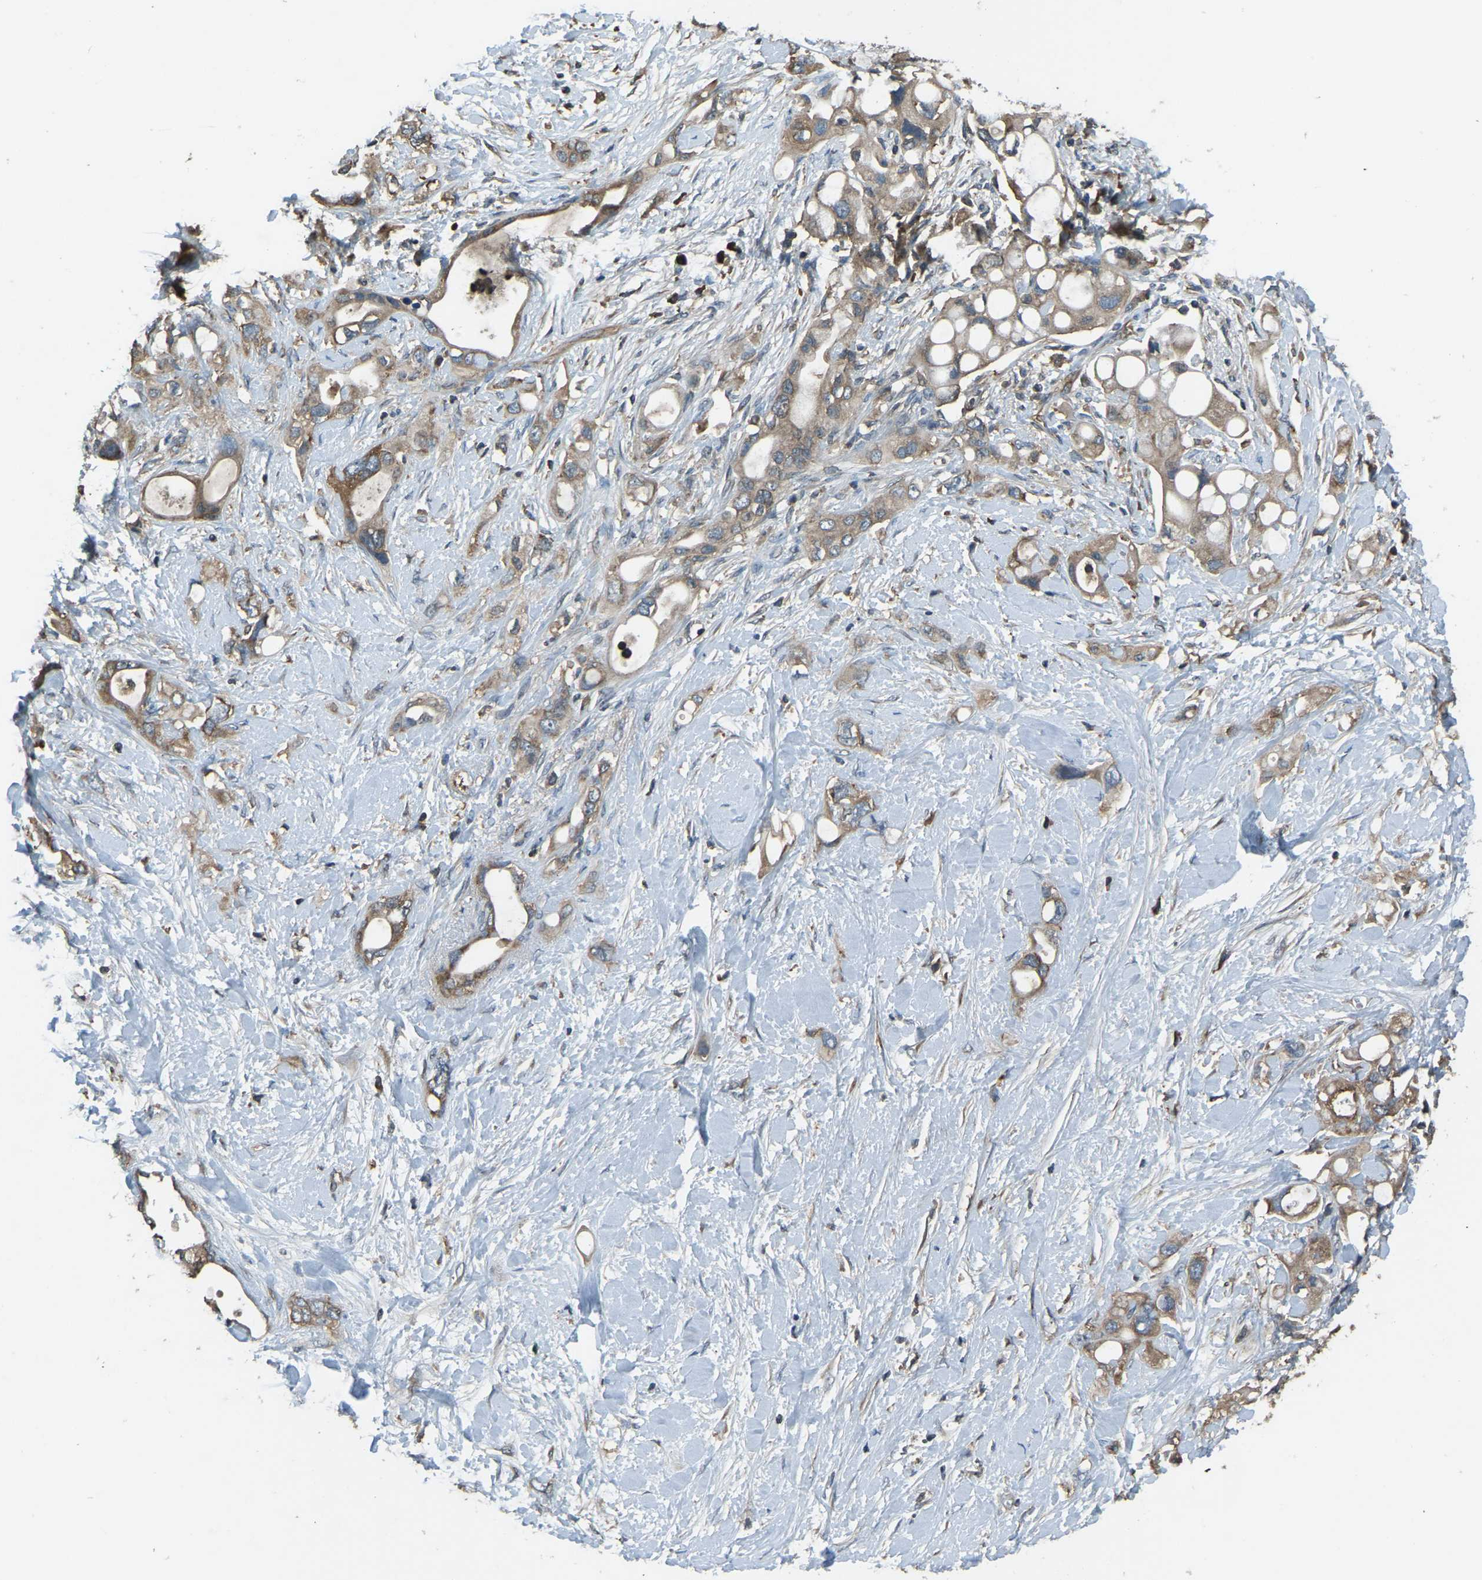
{"staining": {"intensity": "moderate", "quantity": ">75%", "location": "cytoplasmic/membranous"}, "tissue": "pancreatic cancer", "cell_type": "Tumor cells", "image_type": "cancer", "snomed": [{"axis": "morphology", "description": "Adenocarcinoma, NOS"}, {"axis": "topography", "description": "Pancreas"}], "caption": "DAB (3,3'-diaminobenzidine) immunohistochemical staining of pancreatic cancer (adenocarcinoma) demonstrates moderate cytoplasmic/membranous protein expression in approximately >75% of tumor cells.", "gene": "AIMP1", "patient": {"sex": "female", "age": 56}}